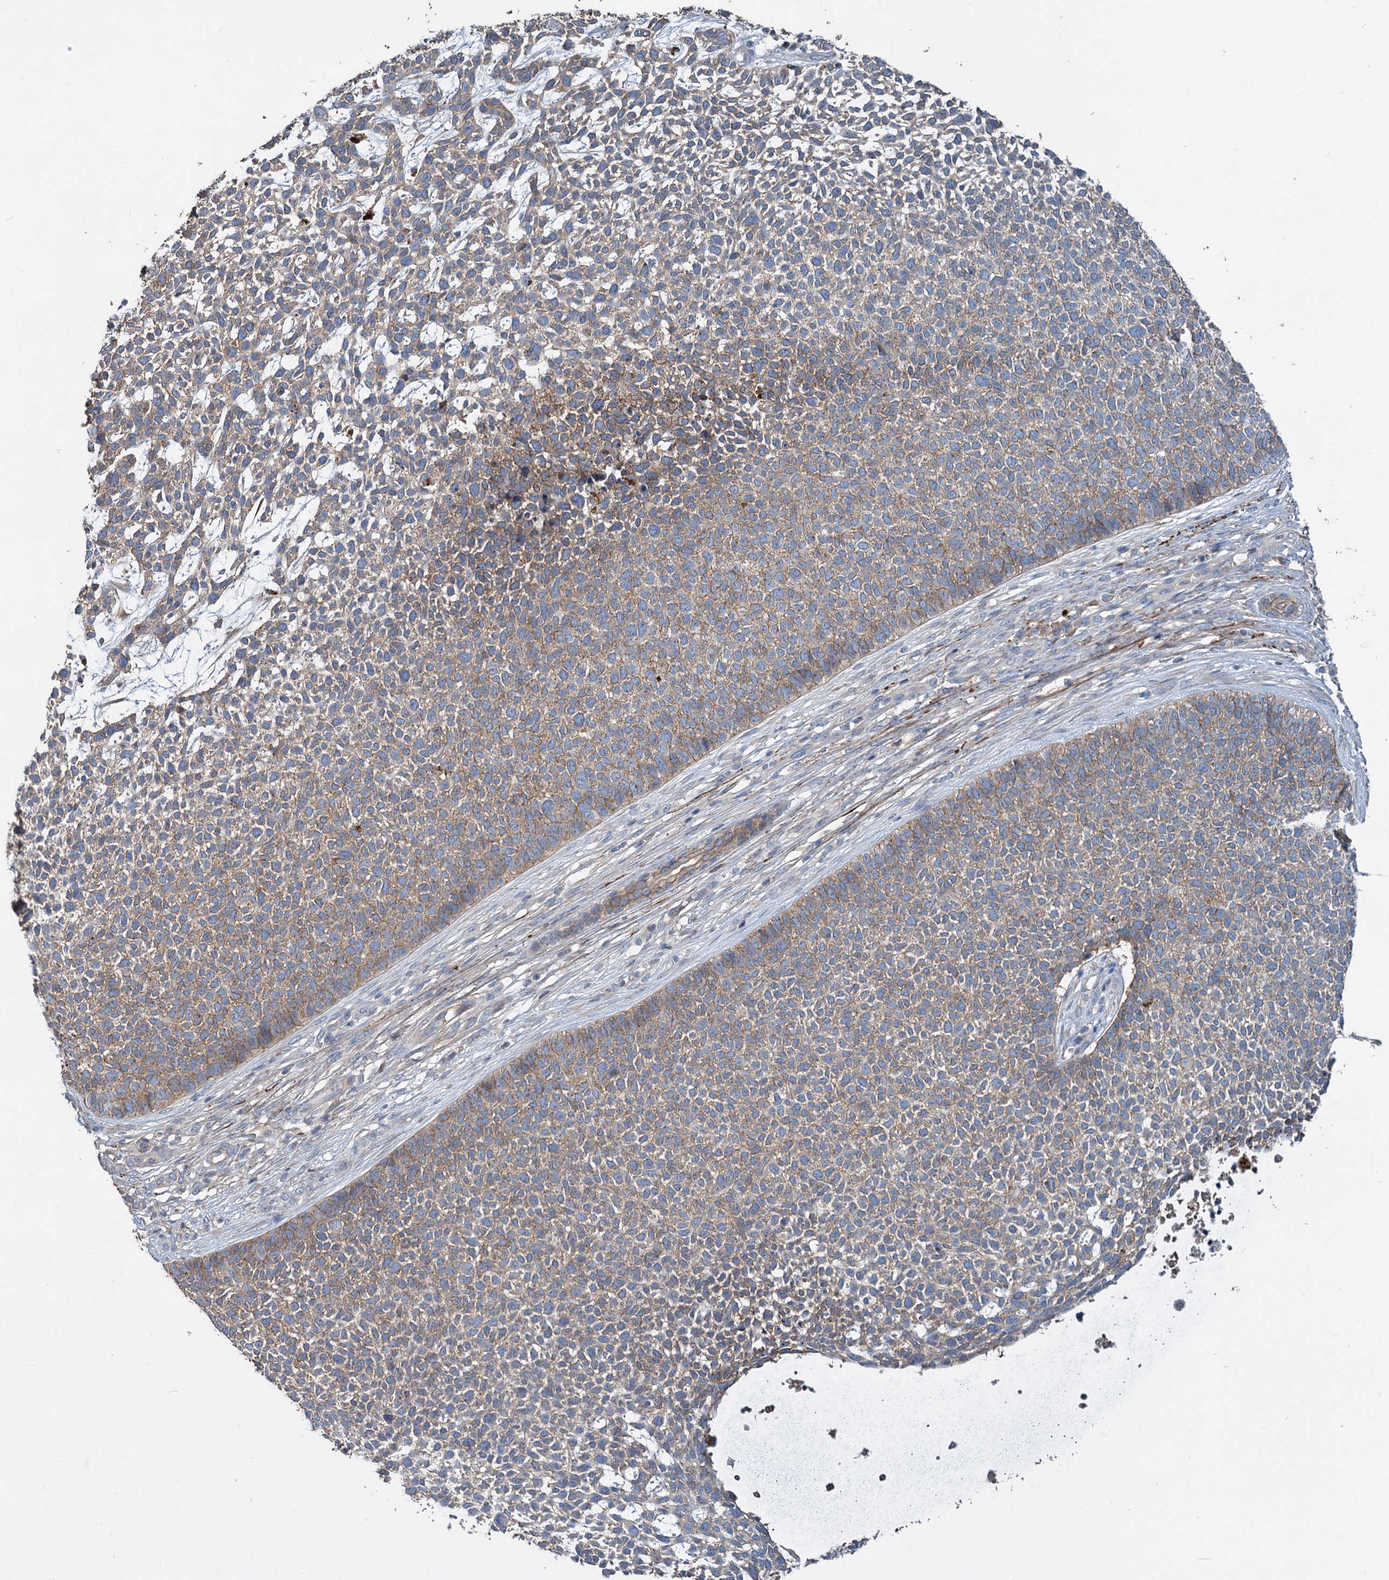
{"staining": {"intensity": "weak", "quantity": ">75%", "location": "cytoplasmic/membranous"}, "tissue": "skin cancer", "cell_type": "Tumor cells", "image_type": "cancer", "snomed": [{"axis": "morphology", "description": "Basal cell carcinoma"}, {"axis": "topography", "description": "Skin"}], "caption": "Immunohistochemistry photomicrograph of neoplastic tissue: skin basal cell carcinoma stained using immunohistochemistry exhibits low levels of weak protein expression localized specifically in the cytoplasmic/membranous of tumor cells, appearing as a cytoplasmic/membranous brown color.", "gene": "URAD", "patient": {"sex": "female", "age": 84}}